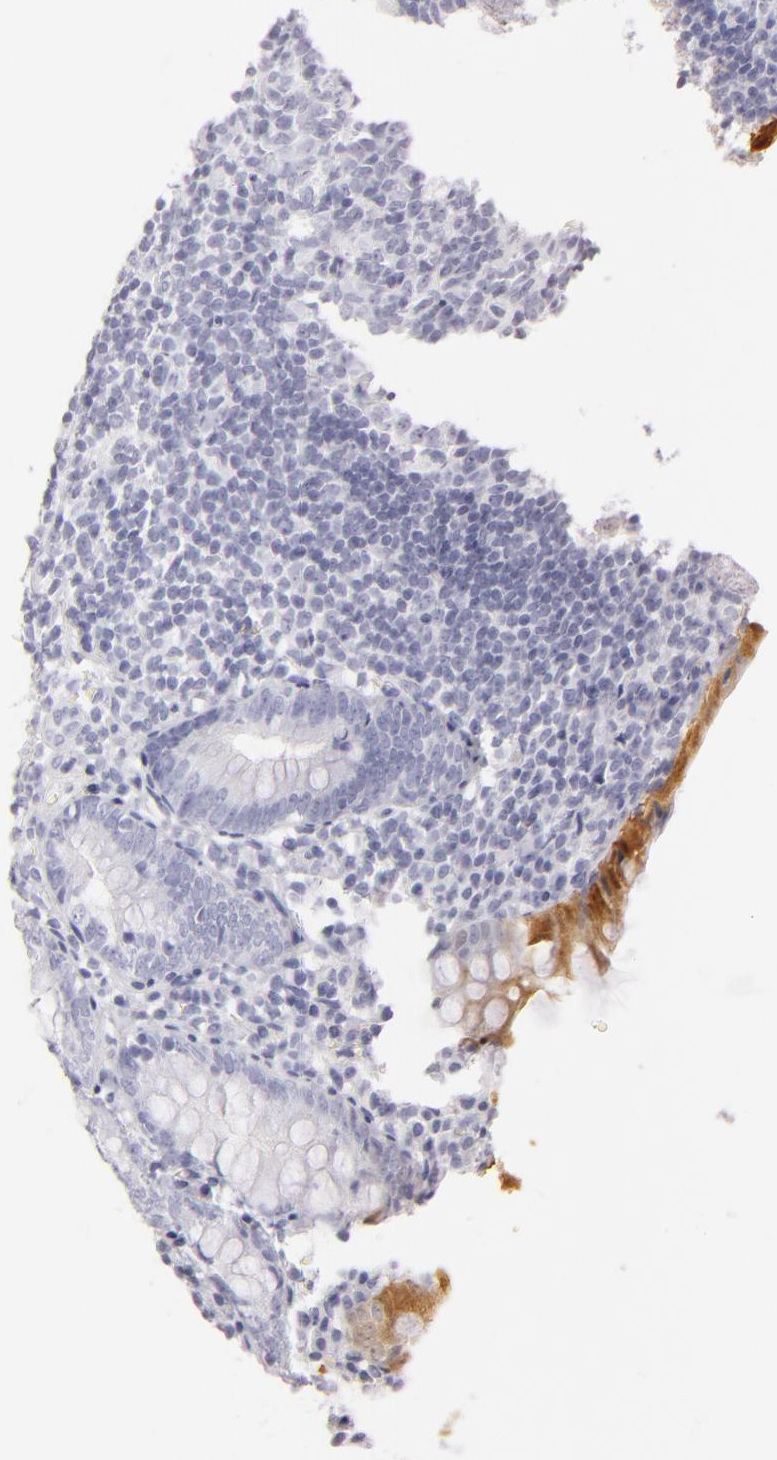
{"staining": {"intensity": "moderate", "quantity": "<25%", "location": "cytoplasmic/membranous"}, "tissue": "appendix", "cell_type": "Glandular cells", "image_type": "normal", "snomed": [{"axis": "morphology", "description": "Normal tissue, NOS"}, {"axis": "topography", "description": "Appendix"}], "caption": "Glandular cells reveal moderate cytoplasmic/membranous expression in about <25% of cells in normal appendix.", "gene": "FABP1", "patient": {"sex": "female", "age": 10}}